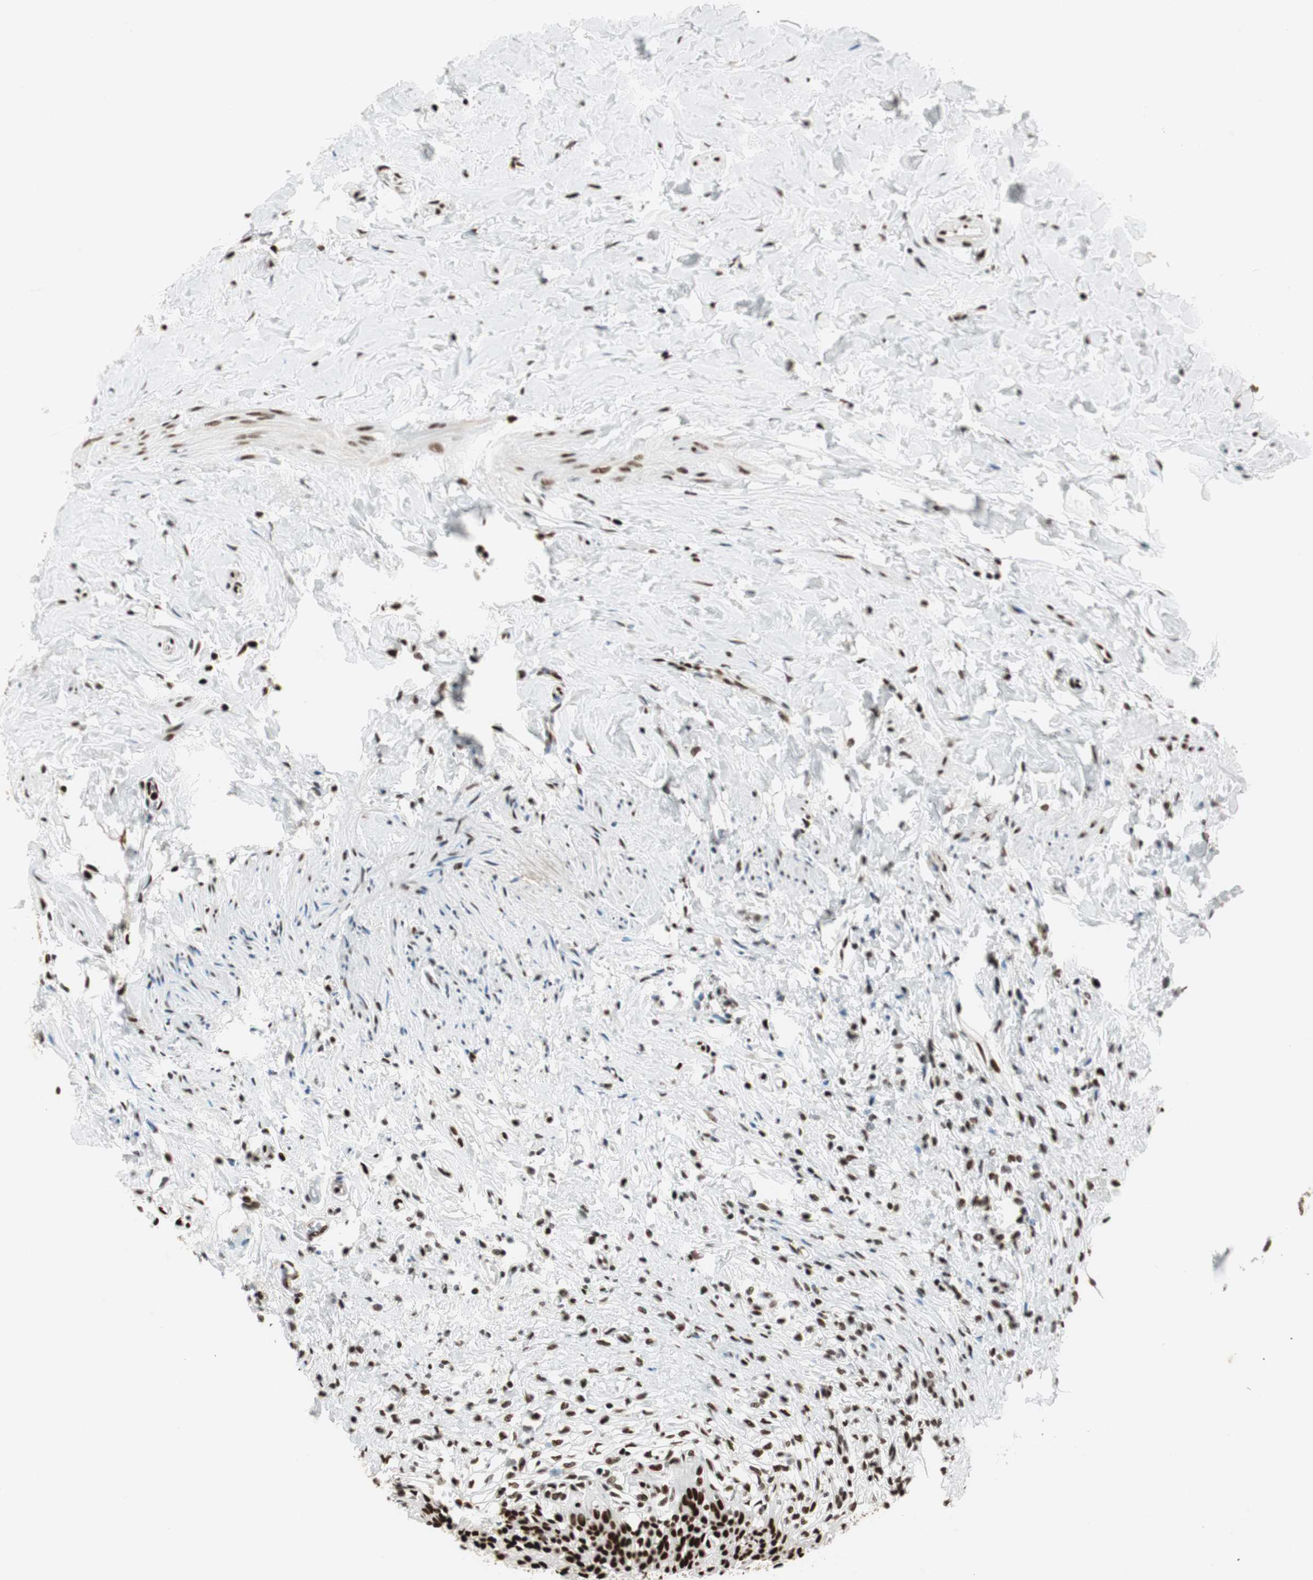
{"staining": {"intensity": "strong", "quantity": ">75%", "location": "nuclear"}, "tissue": "urinary bladder", "cell_type": "Urothelial cells", "image_type": "normal", "snomed": [{"axis": "morphology", "description": "Normal tissue, NOS"}, {"axis": "morphology", "description": "Inflammation, NOS"}, {"axis": "topography", "description": "Urinary bladder"}], "caption": "IHC of unremarkable urinary bladder exhibits high levels of strong nuclear expression in about >75% of urothelial cells.", "gene": "PSME3", "patient": {"sex": "female", "age": 80}}